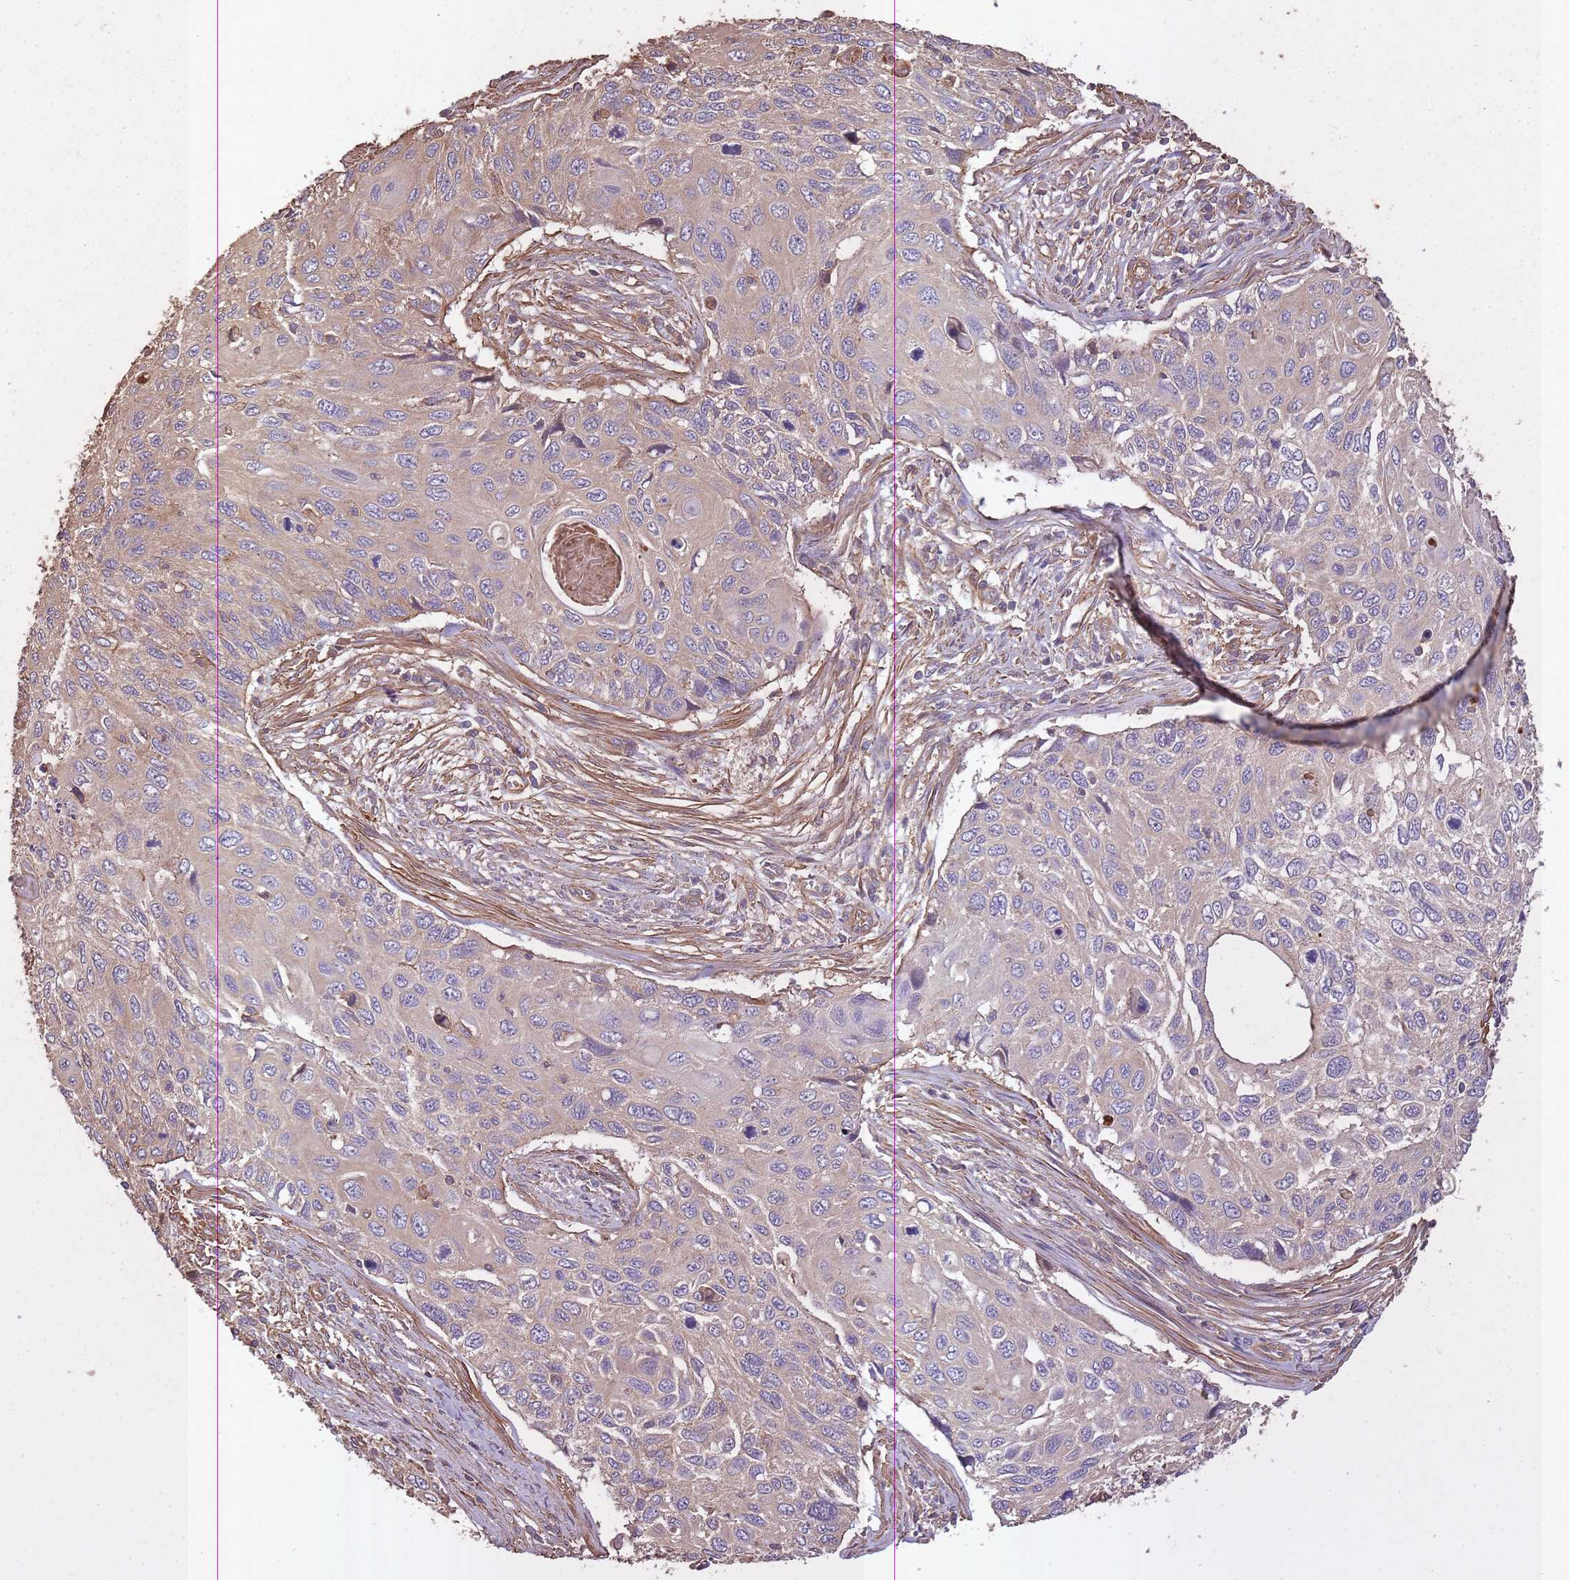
{"staining": {"intensity": "weak", "quantity": ">75%", "location": "cytoplasmic/membranous"}, "tissue": "cervical cancer", "cell_type": "Tumor cells", "image_type": "cancer", "snomed": [{"axis": "morphology", "description": "Squamous cell carcinoma, NOS"}, {"axis": "topography", "description": "Cervix"}], "caption": "Immunohistochemical staining of human cervical squamous cell carcinoma shows weak cytoplasmic/membranous protein expression in approximately >75% of tumor cells.", "gene": "ARMH3", "patient": {"sex": "female", "age": 70}}